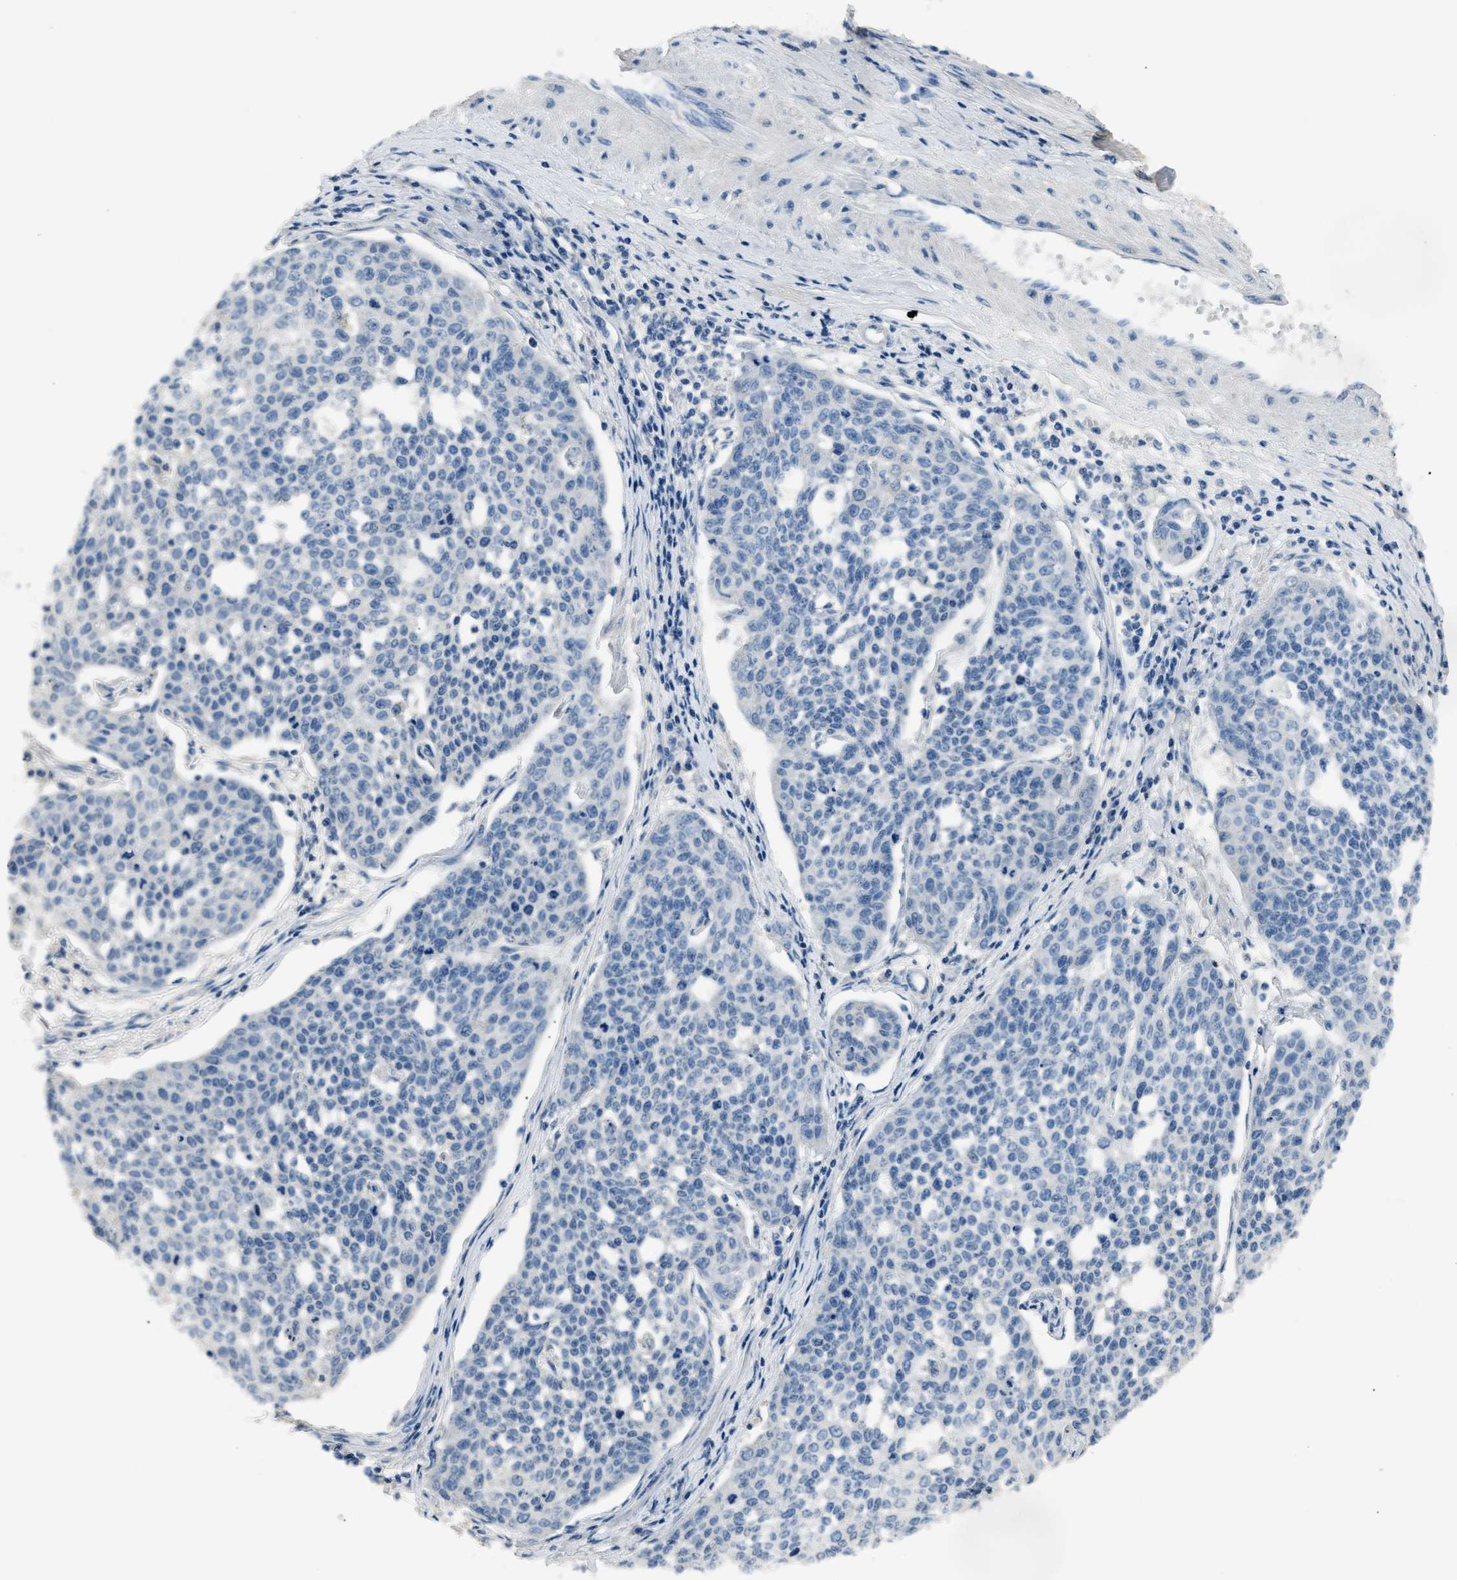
{"staining": {"intensity": "negative", "quantity": "none", "location": "none"}, "tissue": "cervical cancer", "cell_type": "Tumor cells", "image_type": "cancer", "snomed": [{"axis": "morphology", "description": "Squamous cell carcinoma, NOS"}, {"axis": "topography", "description": "Cervix"}], "caption": "The micrograph displays no staining of tumor cells in squamous cell carcinoma (cervical).", "gene": "INHA", "patient": {"sex": "female", "age": 34}}